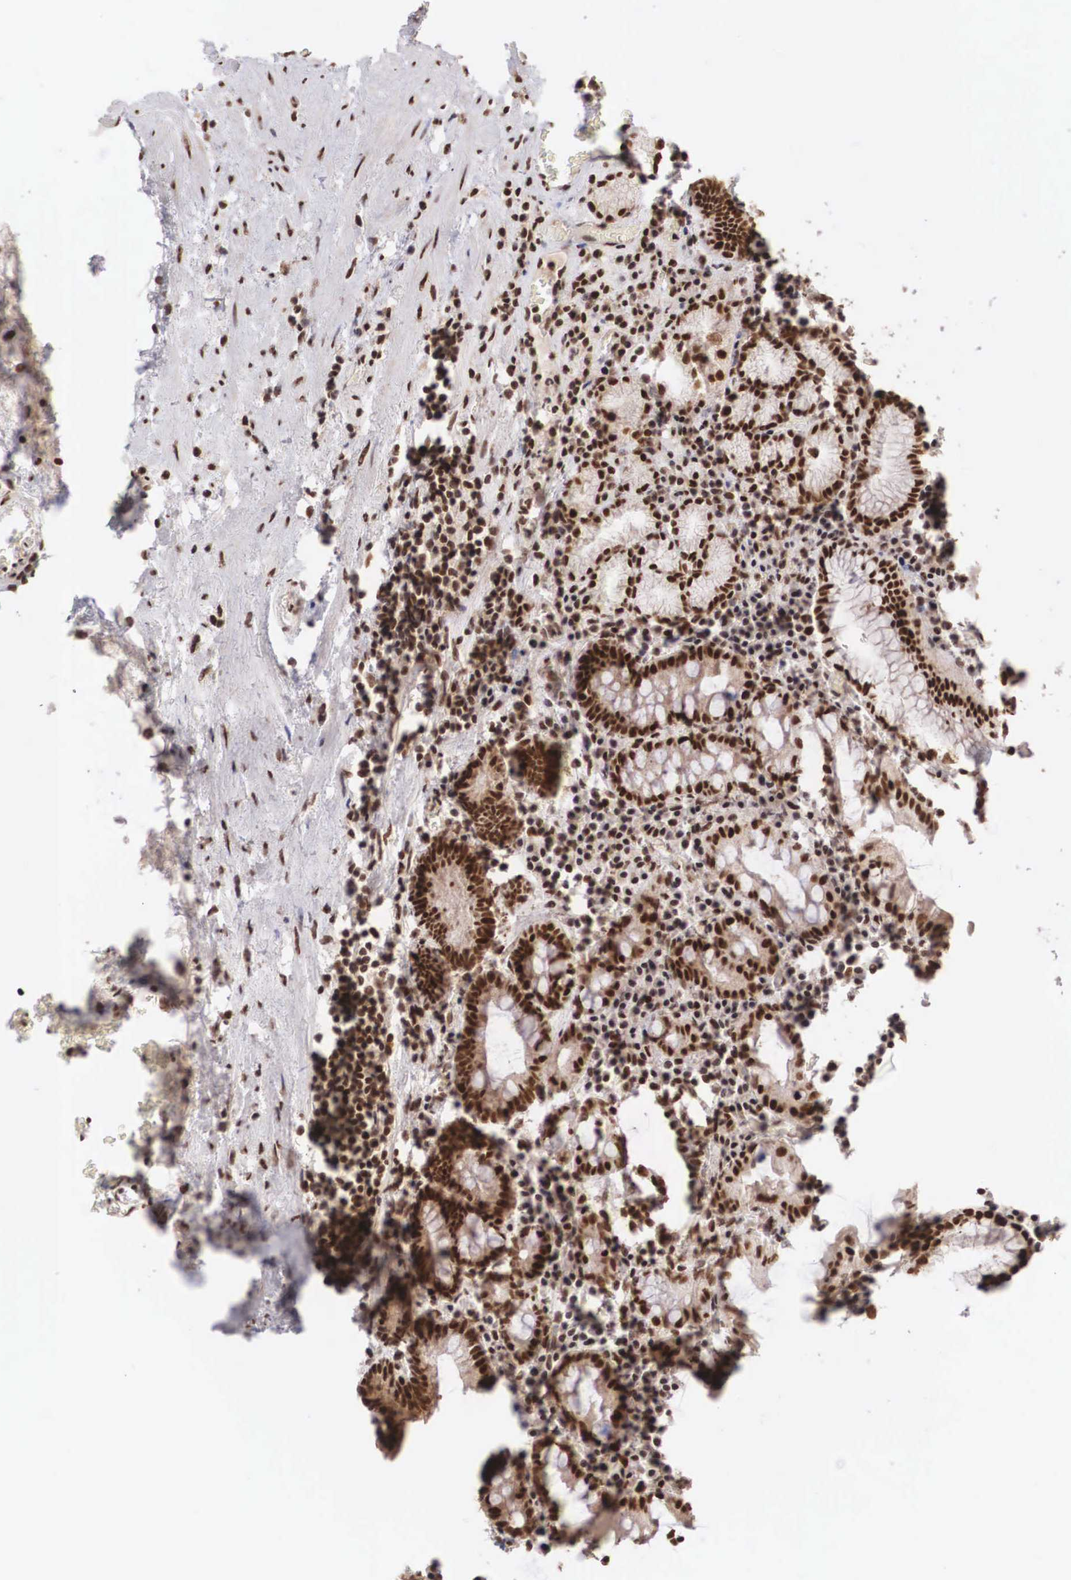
{"staining": {"intensity": "strong", "quantity": ">75%", "location": "nuclear"}, "tissue": "stomach", "cell_type": "Glandular cells", "image_type": "normal", "snomed": [{"axis": "morphology", "description": "Normal tissue, NOS"}, {"axis": "topography", "description": "Stomach, lower"}, {"axis": "topography", "description": "Duodenum"}], "caption": "Glandular cells reveal high levels of strong nuclear staining in about >75% of cells in normal human stomach.", "gene": "HTATSF1", "patient": {"sex": "male", "age": 84}}